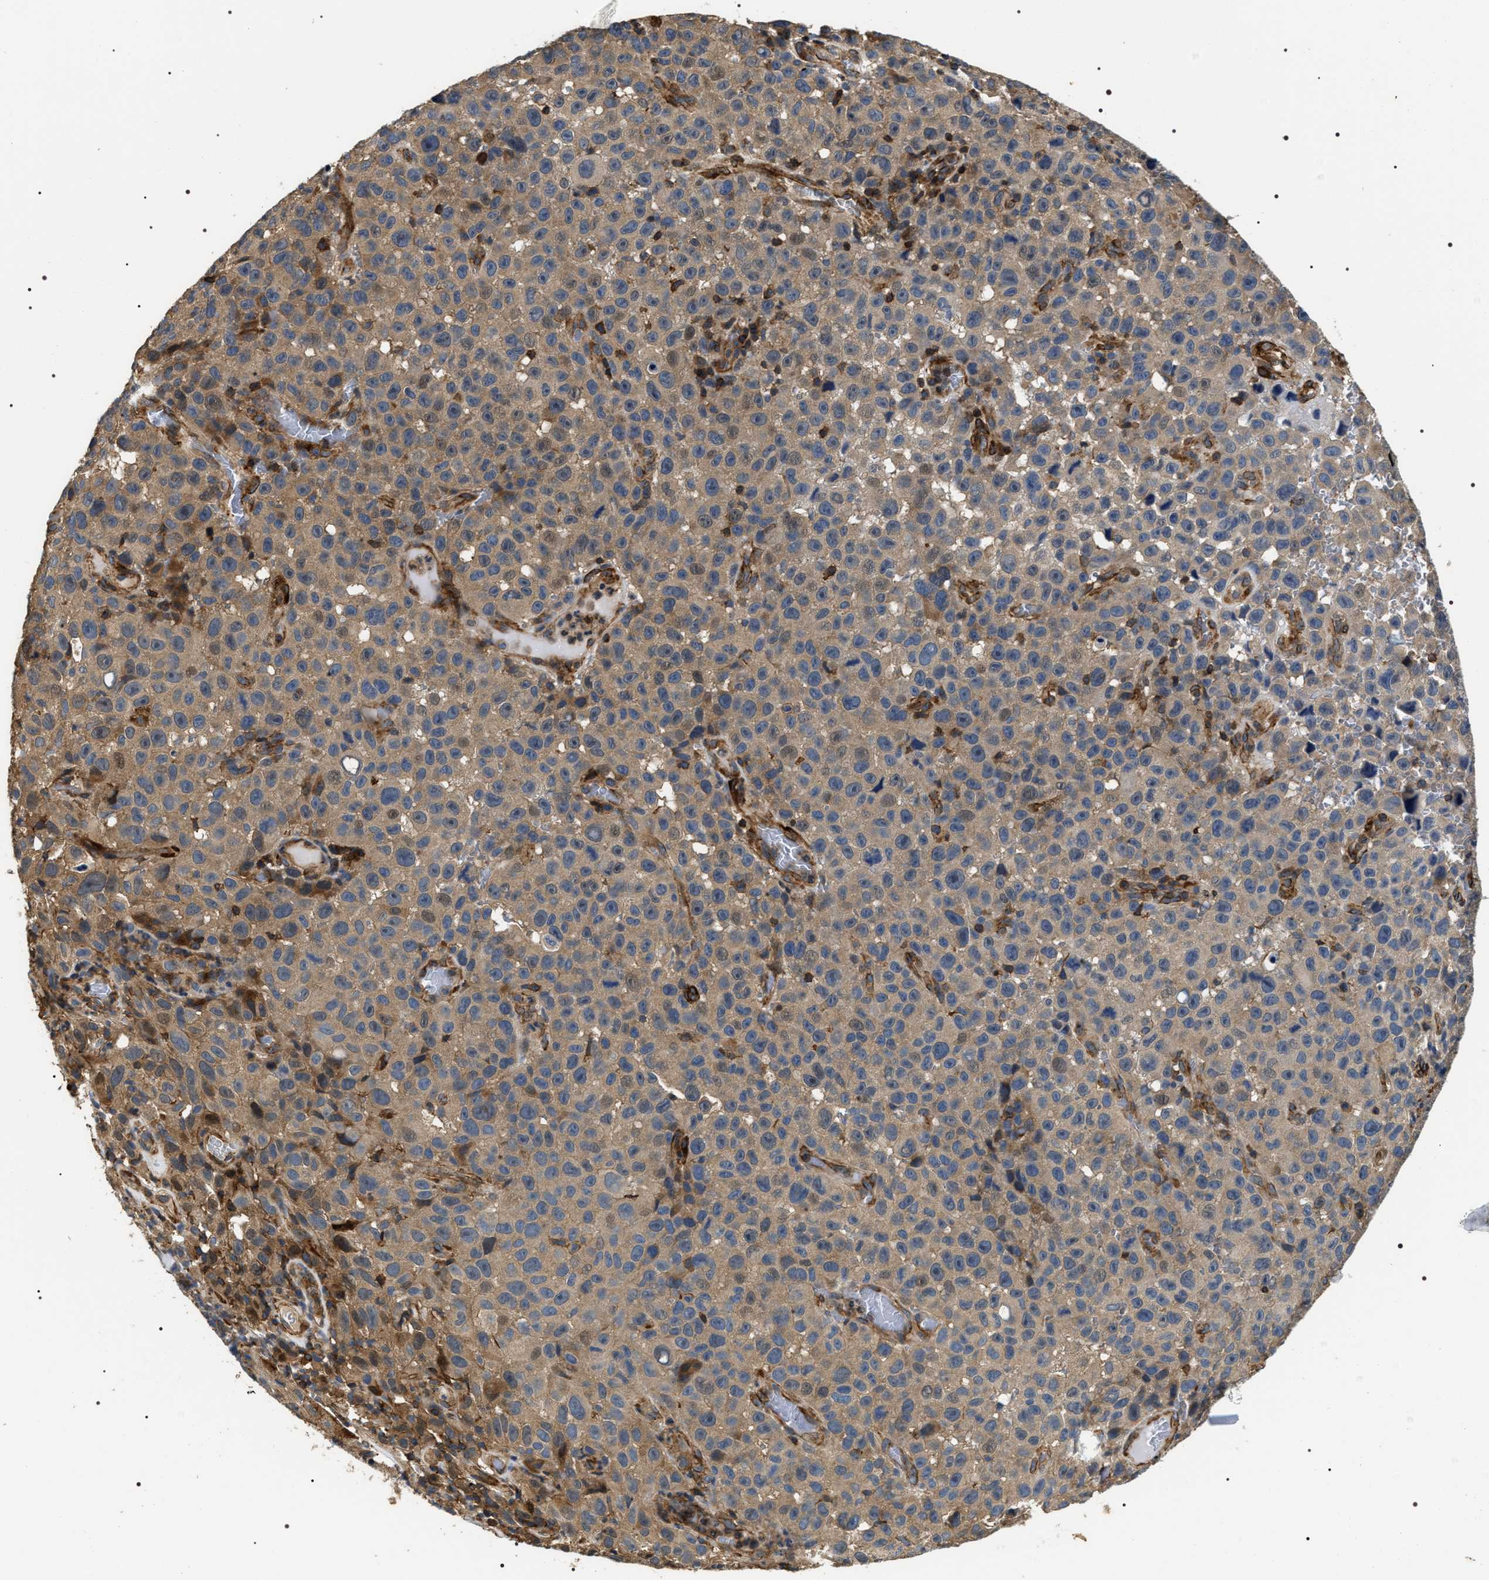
{"staining": {"intensity": "weak", "quantity": ">75%", "location": "cytoplasmic/membranous"}, "tissue": "melanoma", "cell_type": "Tumor cells", "image_type": "cancer", "snomed": [{"axis": "morphology", "description": "Malignant melanoma, NOS"}, {"axis": "topography", "description": "Skin"}], "caption": "Immunohistochemistry (IHC) of human melanoma exhibits low levels of weak cytoplasmic/membranous positivity in approximately >75% of tumor cells. (IHC, brightfield microscopy, high magnification).", "gene": "ZC3HAV1L", "patient": {"sex": "female", "age": 82}}